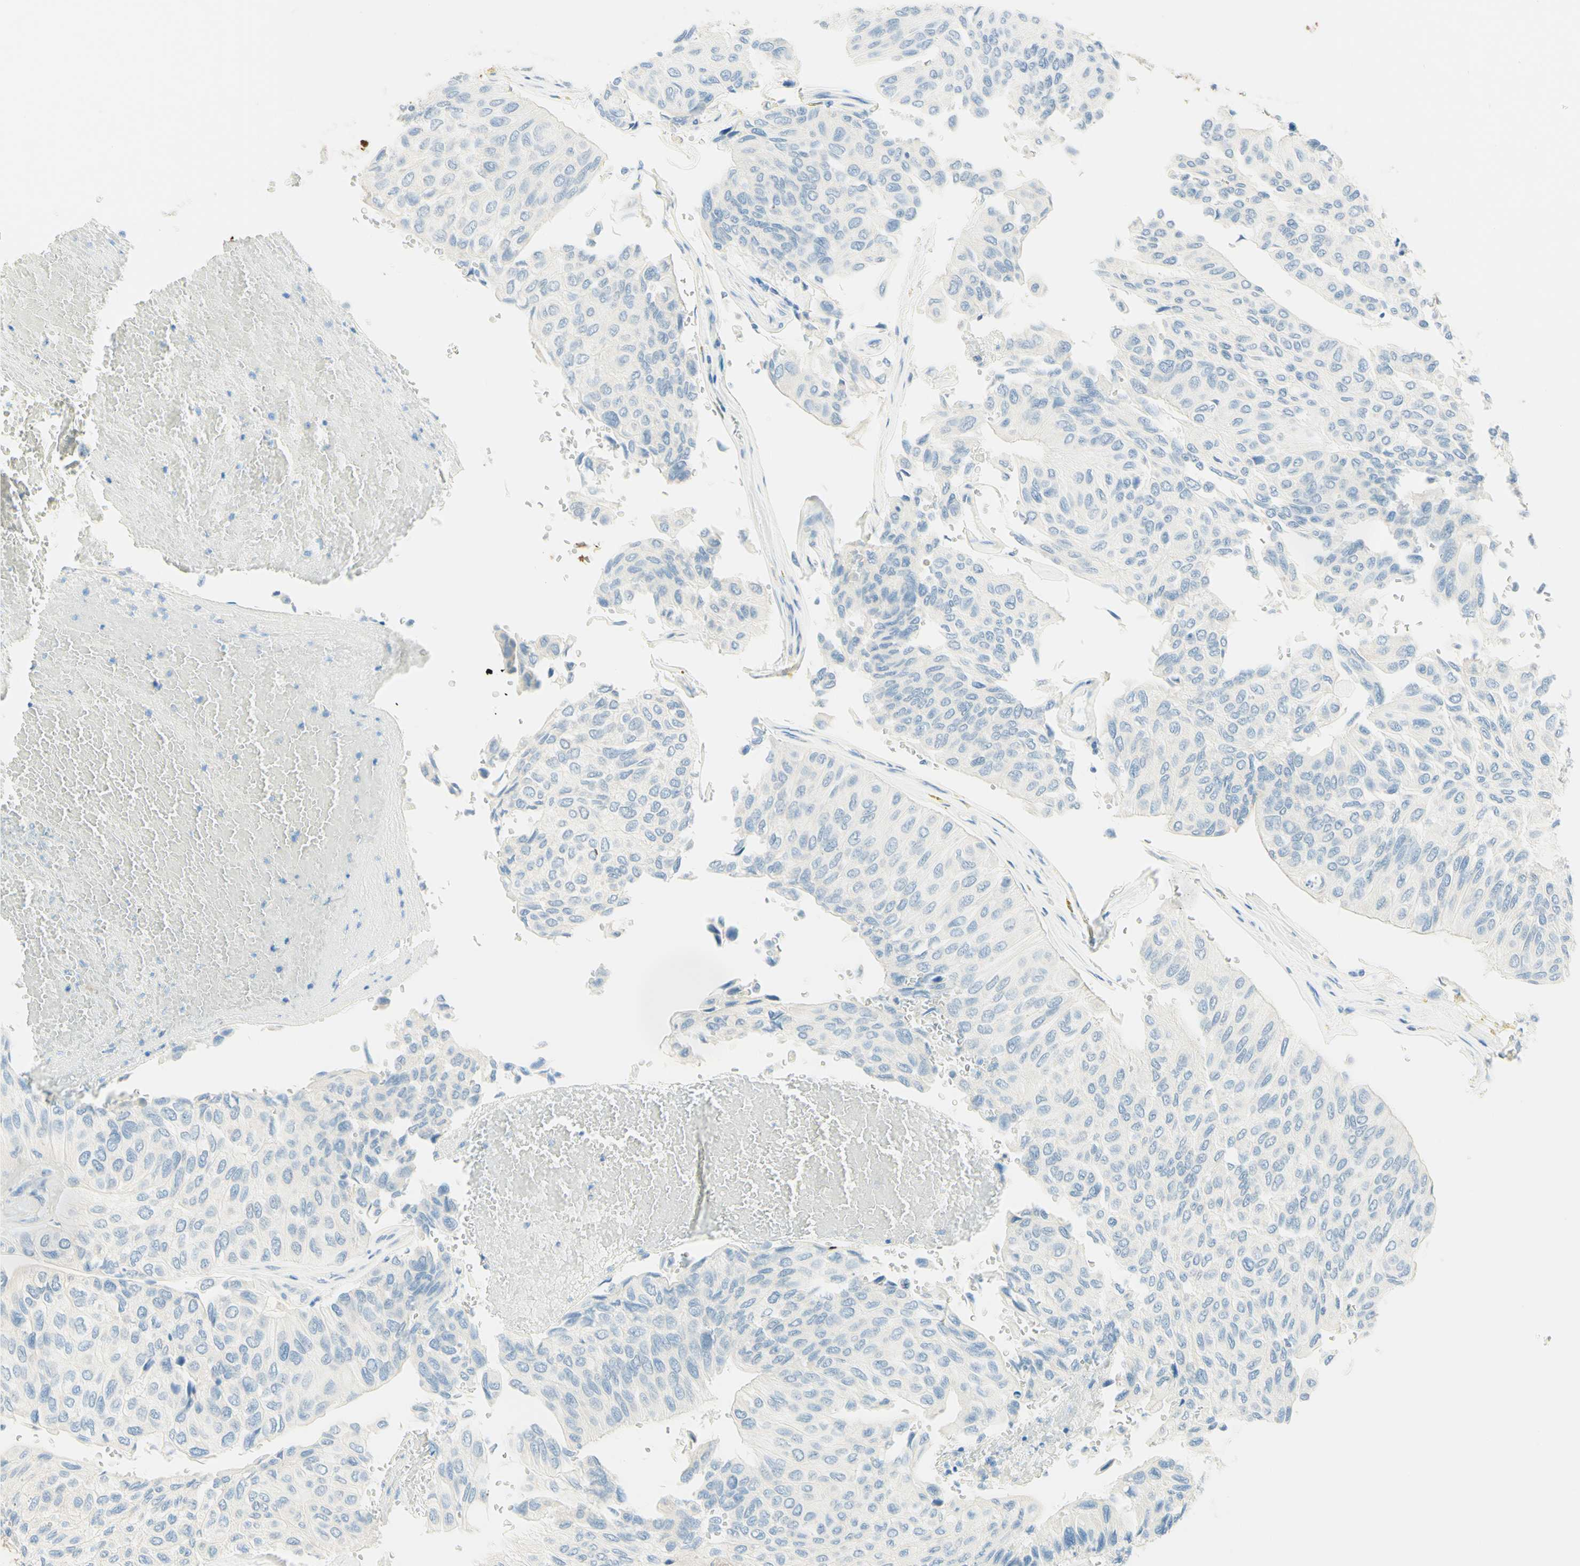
{"staining": {"intensity": "negative", "quantity": "none", "location": "none"}, "tissue": "urothelial cancer", "cell_type": "Tumor cells", "image_type": "cancer", "snomed": [{"axis": "morphology", "description": "Urothelial carcinoma, High grade"}, {"axis": "topography", "description": "Urinary bladder"}], "caption": "A photomicrograph of human high-grade urothelial carcinoma is negative for staining in tumor cells.", "gene": "TMEM132D", "patient": {"sex": "male", "age": 66}}